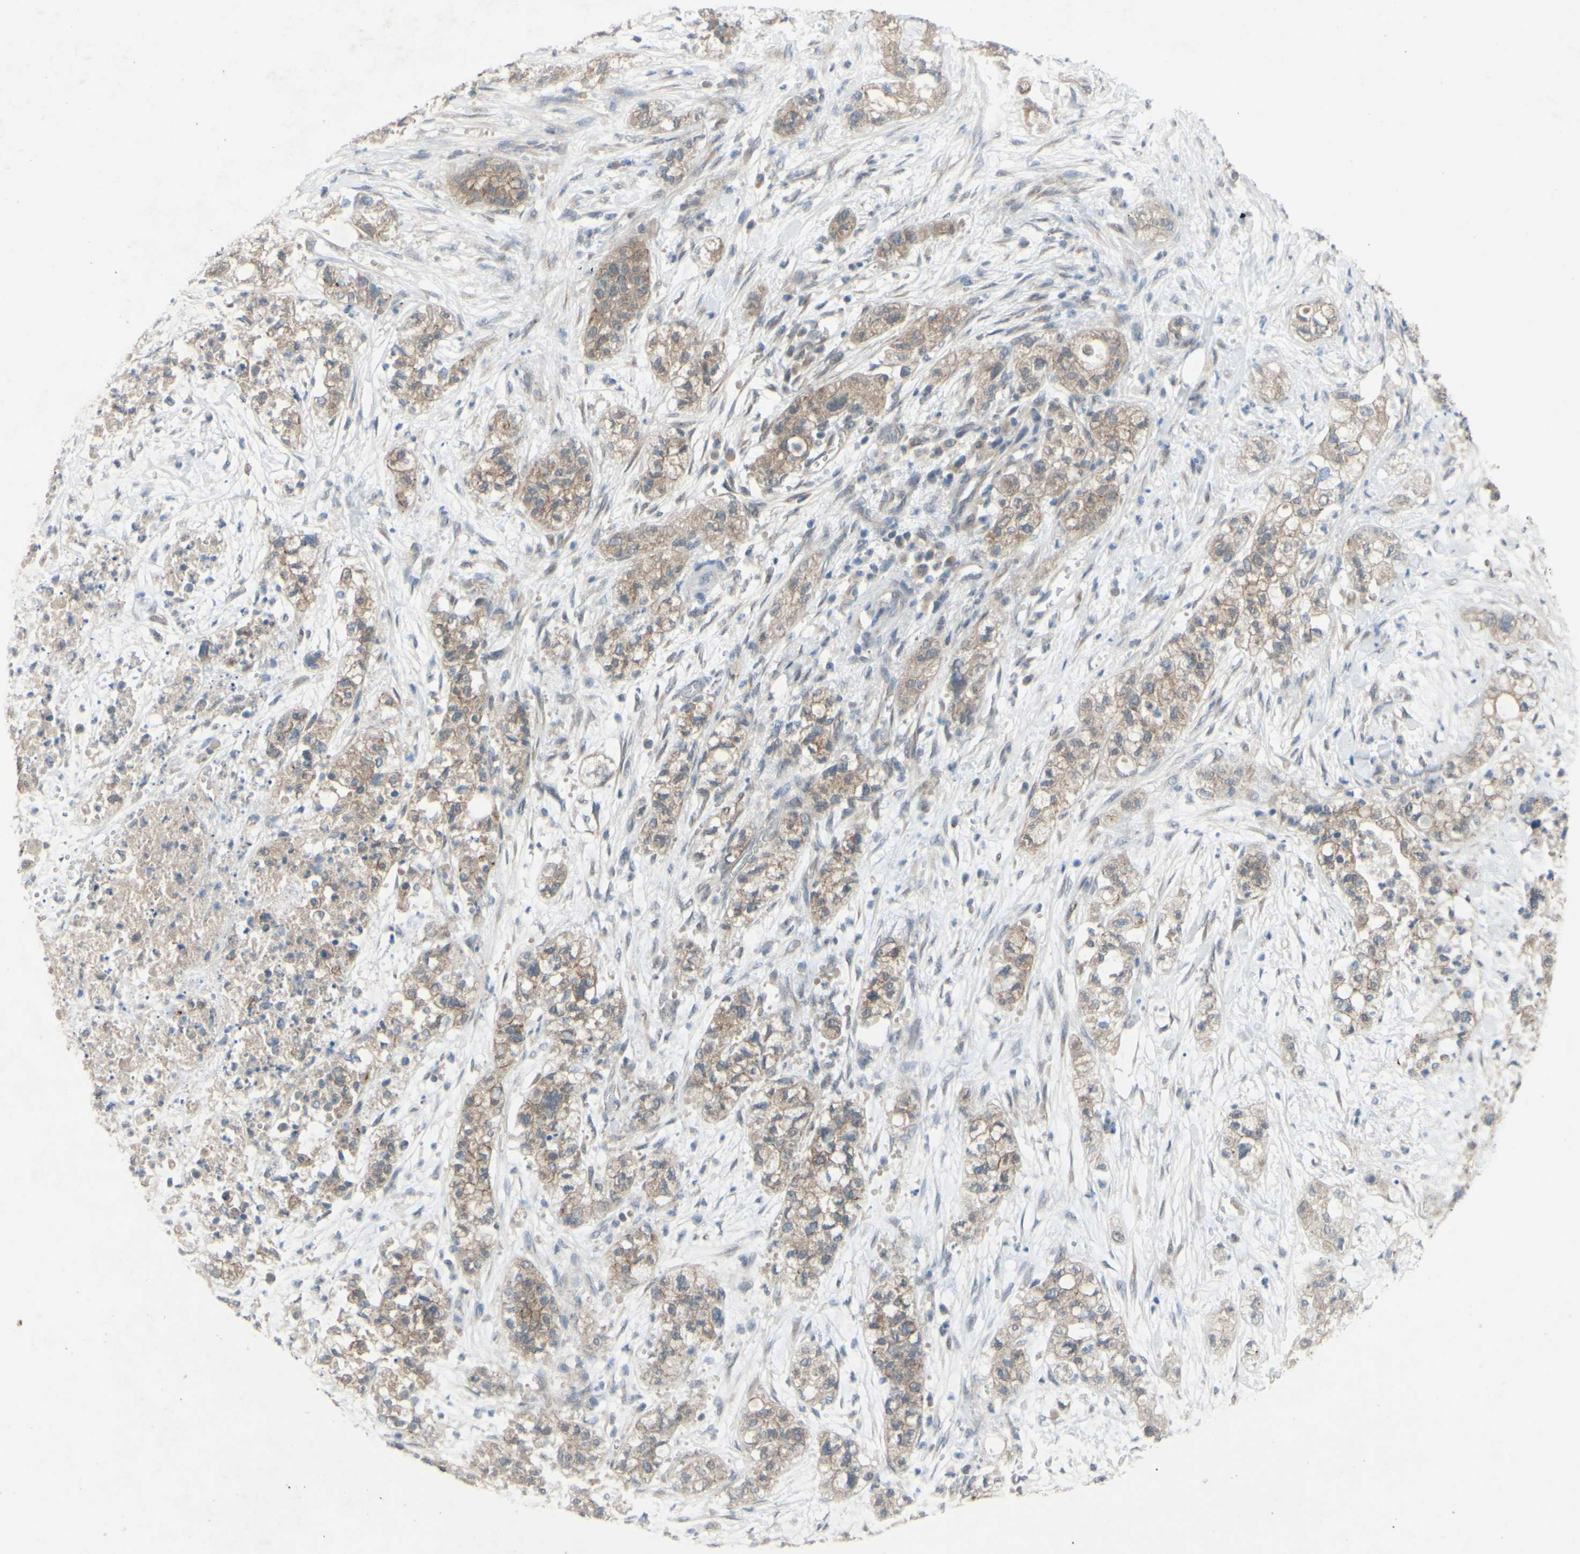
{"staining": {"intensity": "moderate", "quantity": ">75%", "location": "cytoplasmic/membranous"}, "tissue": "pancreatic cancer", "cell_type": "Tumor cells", "image_type": "cancer", "snomed": [{"axis": "morphology", "description": "Adenocarcinoma, NOS"}, {"axis": "topography", "description": "Pancreas"}], "caption": "Protein staining of adenocarcinoma (pancreatic) tissue reveals moderate cytoplasmic/membranous expression in approximately >75% of tumor cells.", "gene": "CDCP1", "patient": {"sex": "female", "age": 78}}